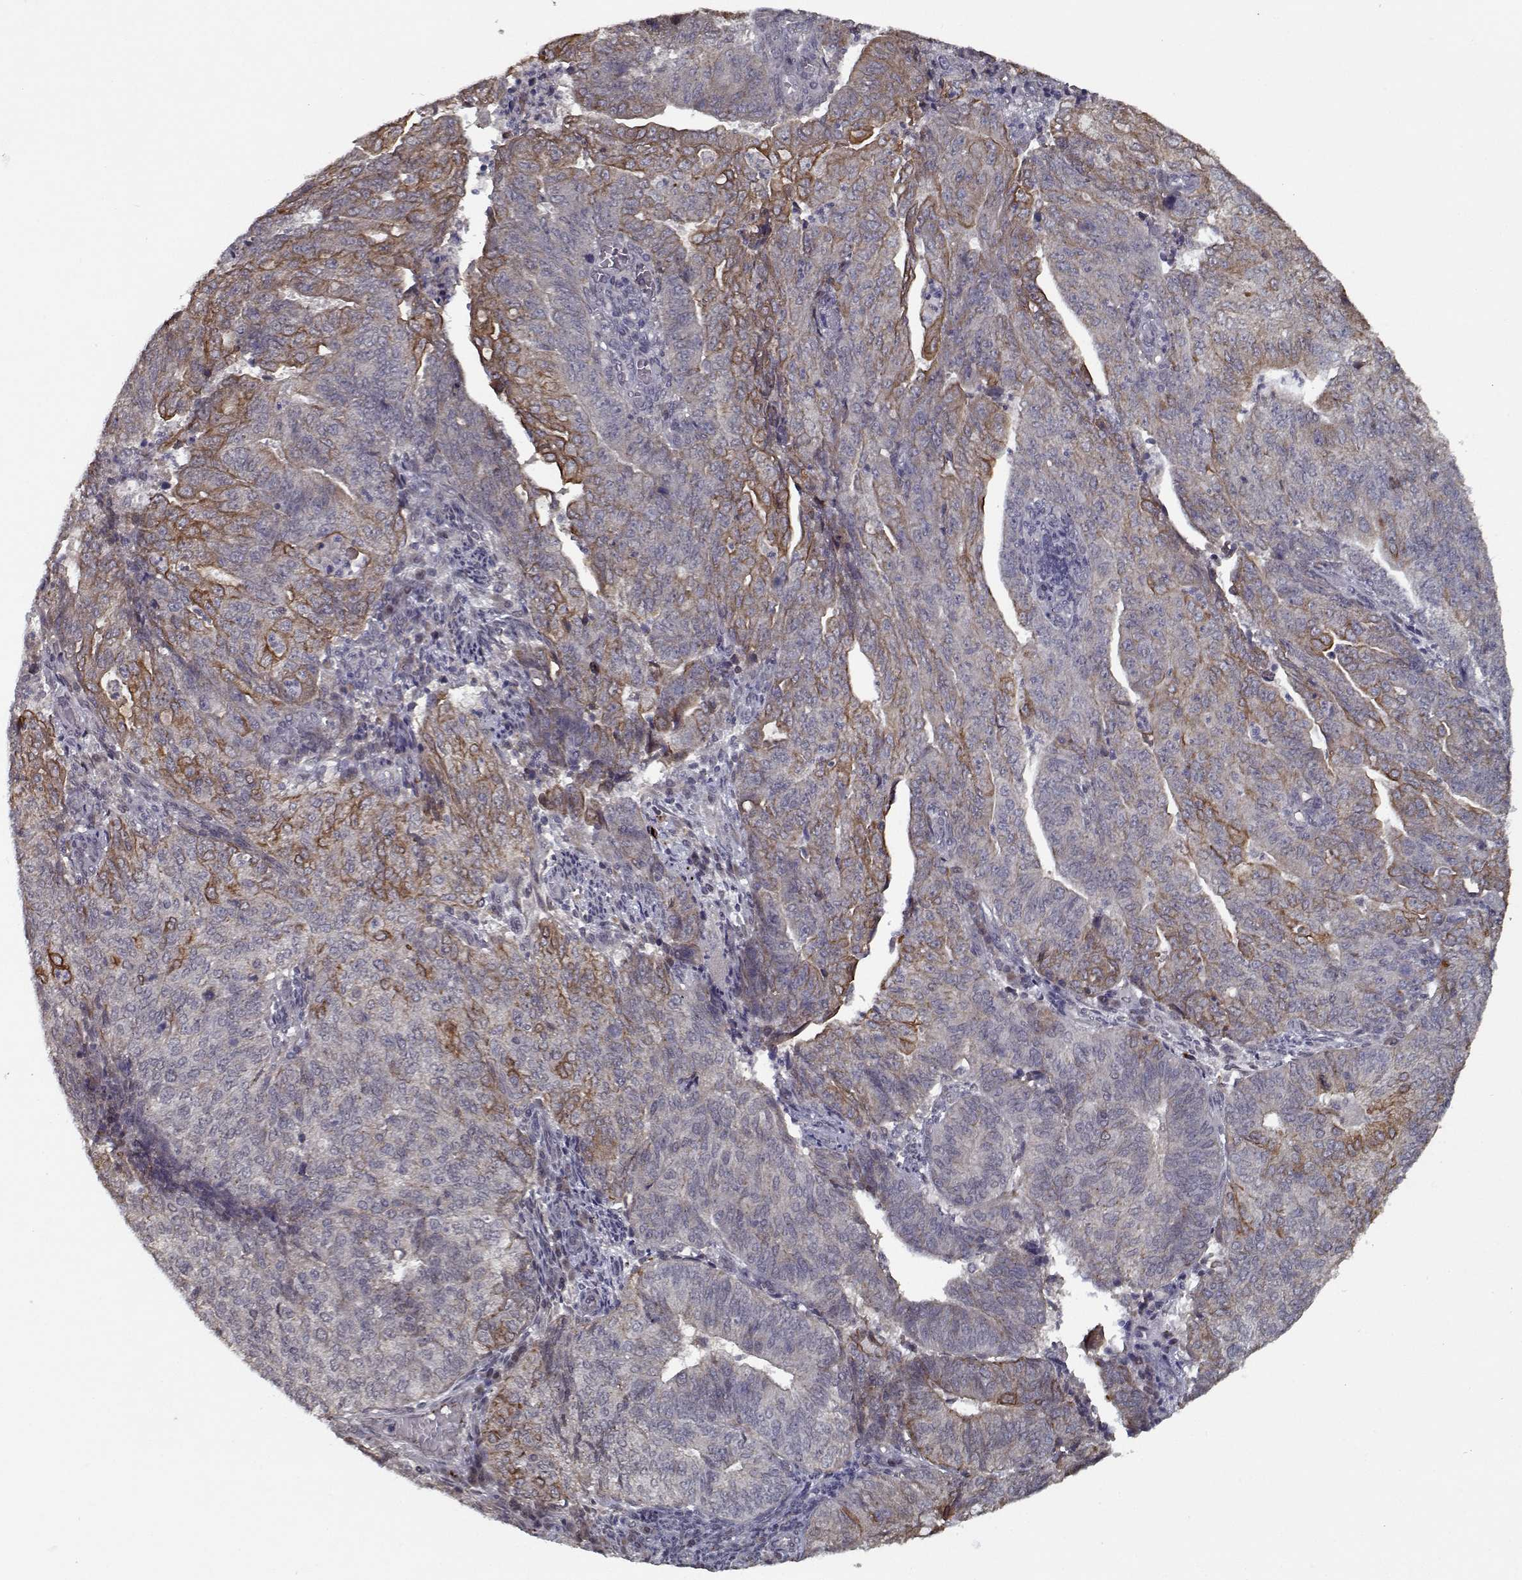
{"staining": {"intensity": "moderate", "quantity": "25%-75%", "location": "cytoplasmic/membranous"}, "tissue": "endometrial cancer", "cell_type": "Tumor cells", "image_type": "cancer", "snomed": [{"axis": "morphology", "description": "Adenocarcinoma, NOS"}, {"axis": "topography", "description": "Endometrium"}], "caption": "Endometrial adenocarcinoma tissue reveals moderate cytoplasmic/membranous staining in about 25%-75% of tumor cells, visualized by immunohistochemistry. Nuclei are stained in blue.", "gene": "NLK", "patient": {"sex": "female", "age": 82}}